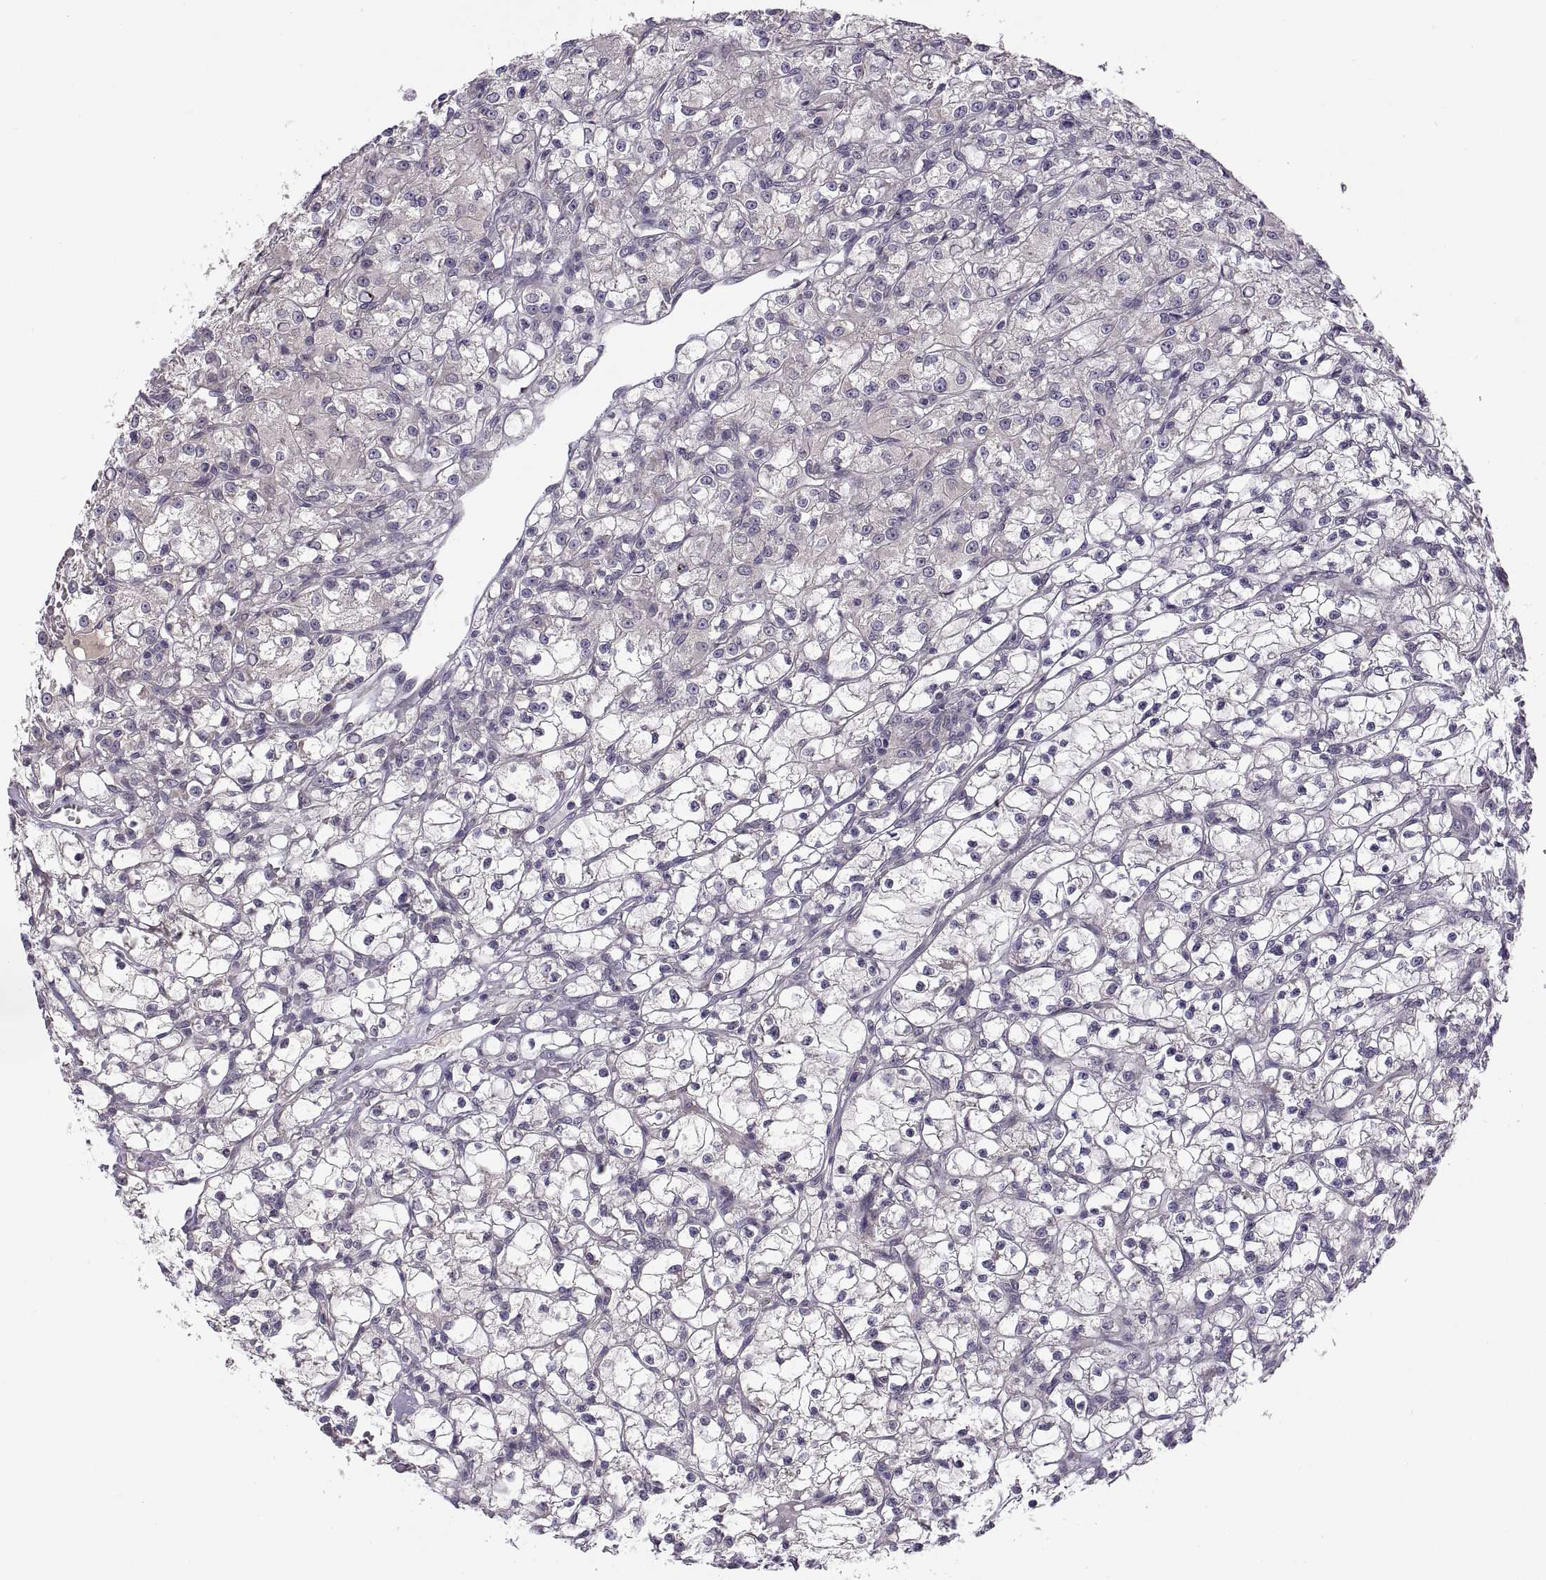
{"staining": {"intensity": "negative", "quantity": "none", "location": "none"}, "tissue": "renal cancer", "cell_type": "Tumor cells", "image_type": "cancer", "snomed": [{"axis": "morphology", "description": "Adenocarcinoma, NOS"}, {"axis": "topography", "description": "Kidney"}], "caption": "High power microscopy photomicrograph of an IHC photomicrograph of renal adenocarcinoma, revealing no significant positivity in tumor cells. The staining is performed using DAB brown chromogen with nuclei counter-stained in using hematoxylin.", "gene": "ACSBG2", "patient": {"sex": "female", "age": 59}}